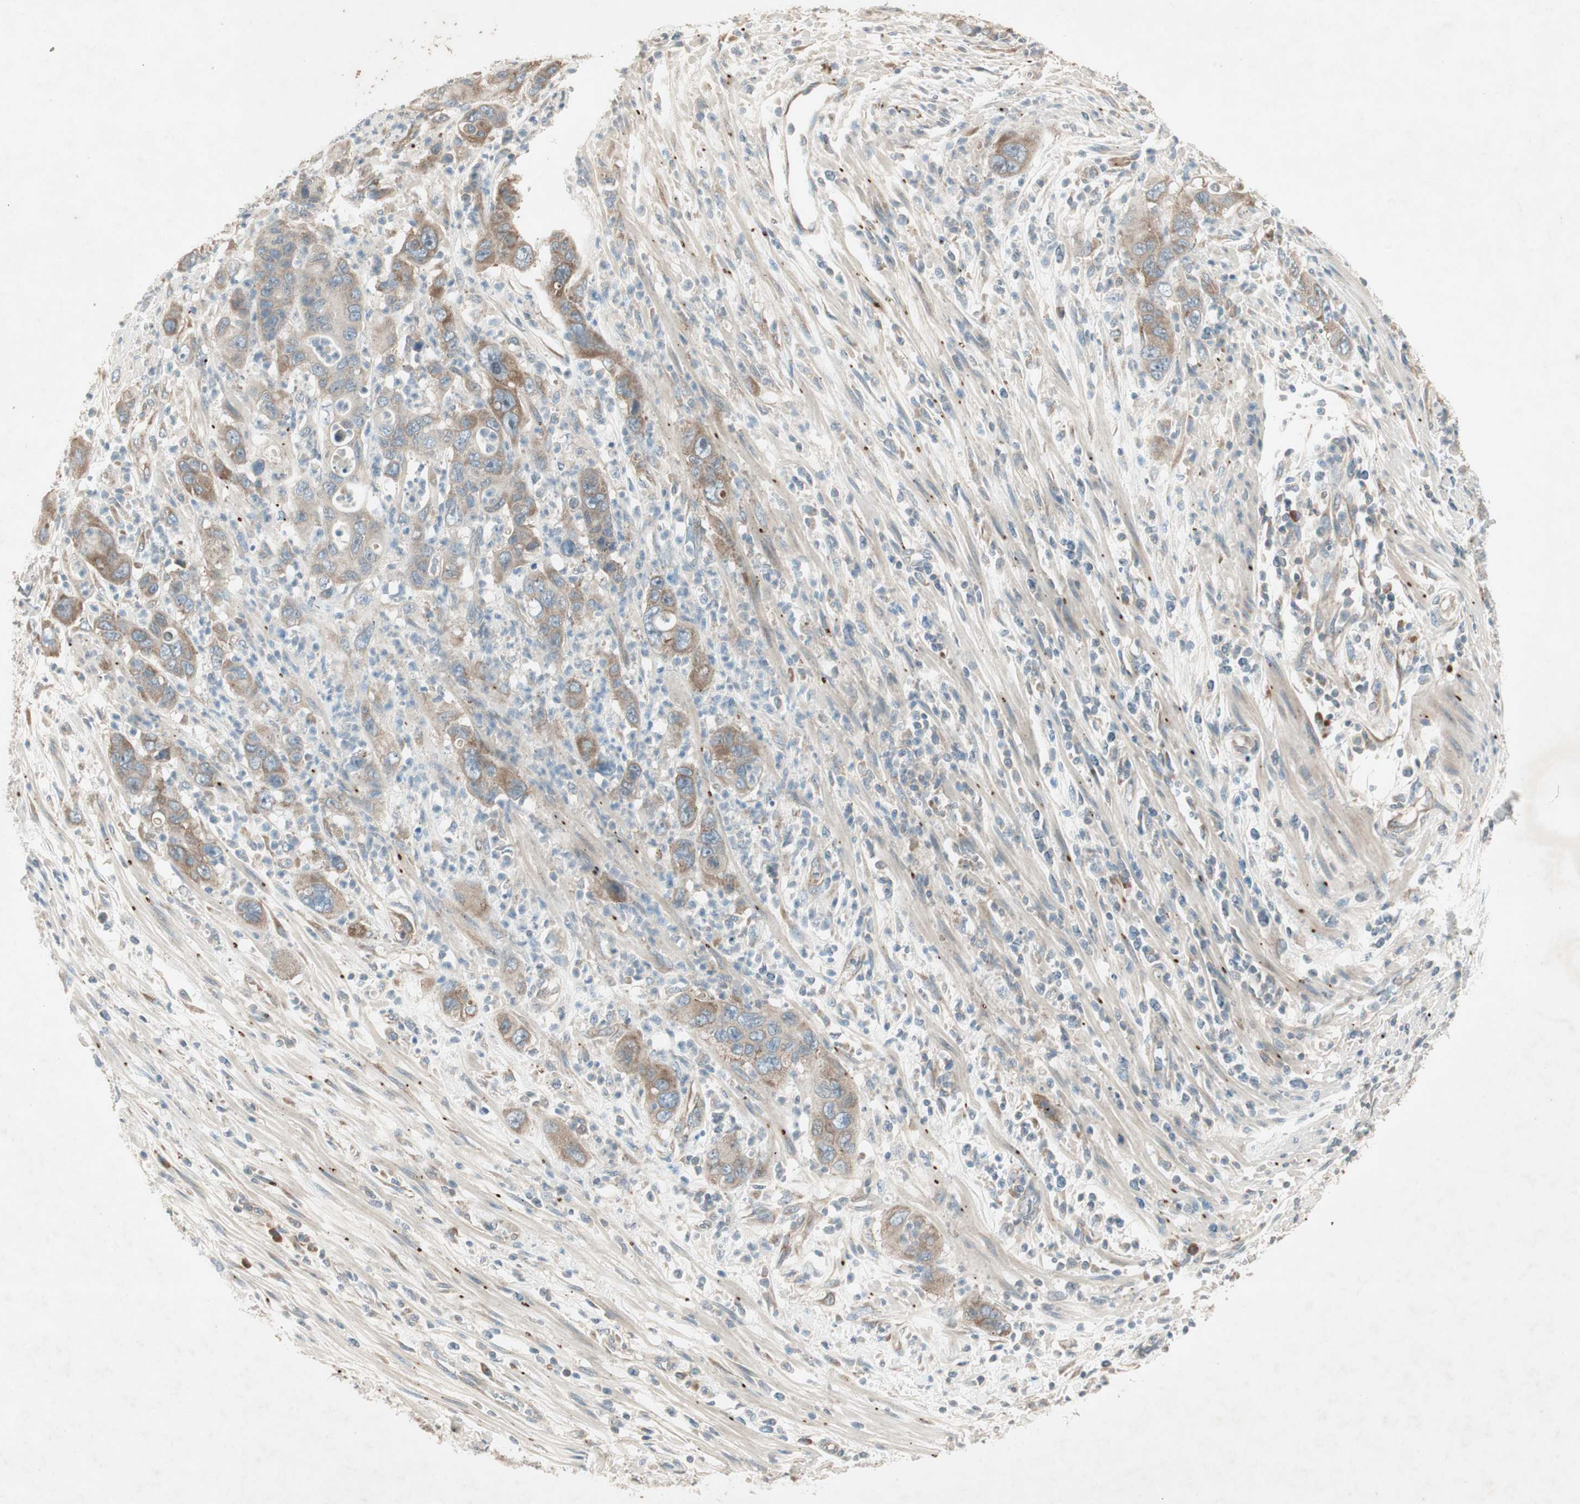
{"staining": {"intensity": "moderate", "quantity": ">75%", "location": "cytoplasmic/membranous"}, "tissue": "pancreatic cancer", "cell_type": "Tumor cells", "image_type": "cancer", "snomed": [{"axis": "morphology", "description": "Adenocarcinoma, NOS"}, {"axis": "topography", "description": "Pancreas"}], "caption": "DAB (3,3'-diaminobenzidine) immunohistochemical staining of pancreatic adenocarcinoma demonstrates moderate cytoplasmic/membranous protein positivity in approximately >75% of tumor cells. The staining was performed using DAB, with brown indicating positive protein expression. Nuclei are stained blue with hematoxylin.", "gene": "RPL23", "patient": {"sex": "female", "age": 71}}